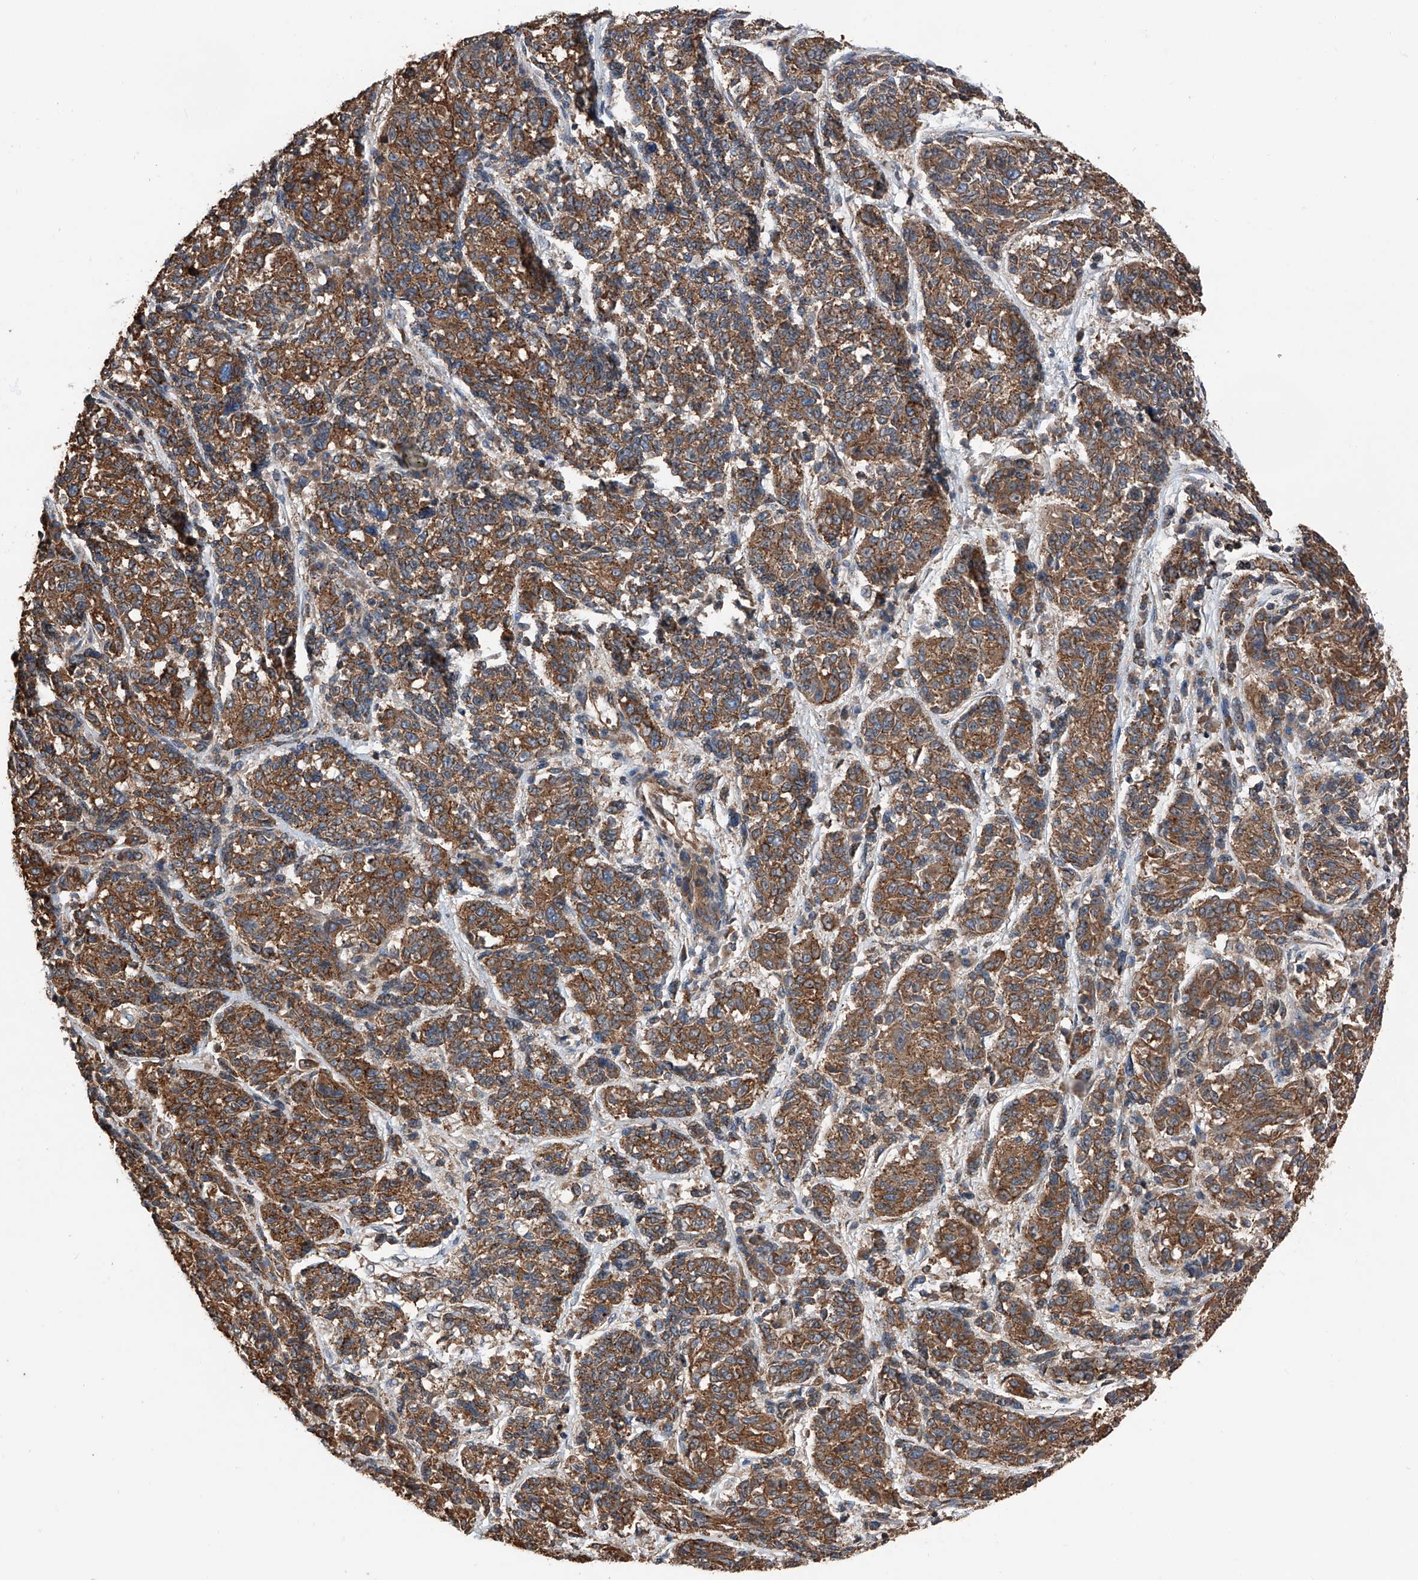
{"staining": {"intensity": "moderate", "quantity": ">75%", "location": "cytoplasmic/membranous"}, "tissue": "melanoma", "cell_type": "Tumor cells", "image_type": "cancer", "snomed": [{"axis": "morphology", "description": "Malignant melanoma, NOS"}, {"axis": "topography", "description": "Skin"}], "caption": "The image displays a brown stain indicating the presence of a protein in the cytoplasmic/membranous of tumor cells in melanoma.", "gene": "KCNJ2", "patient": {"sex": "male", "age": 53}}